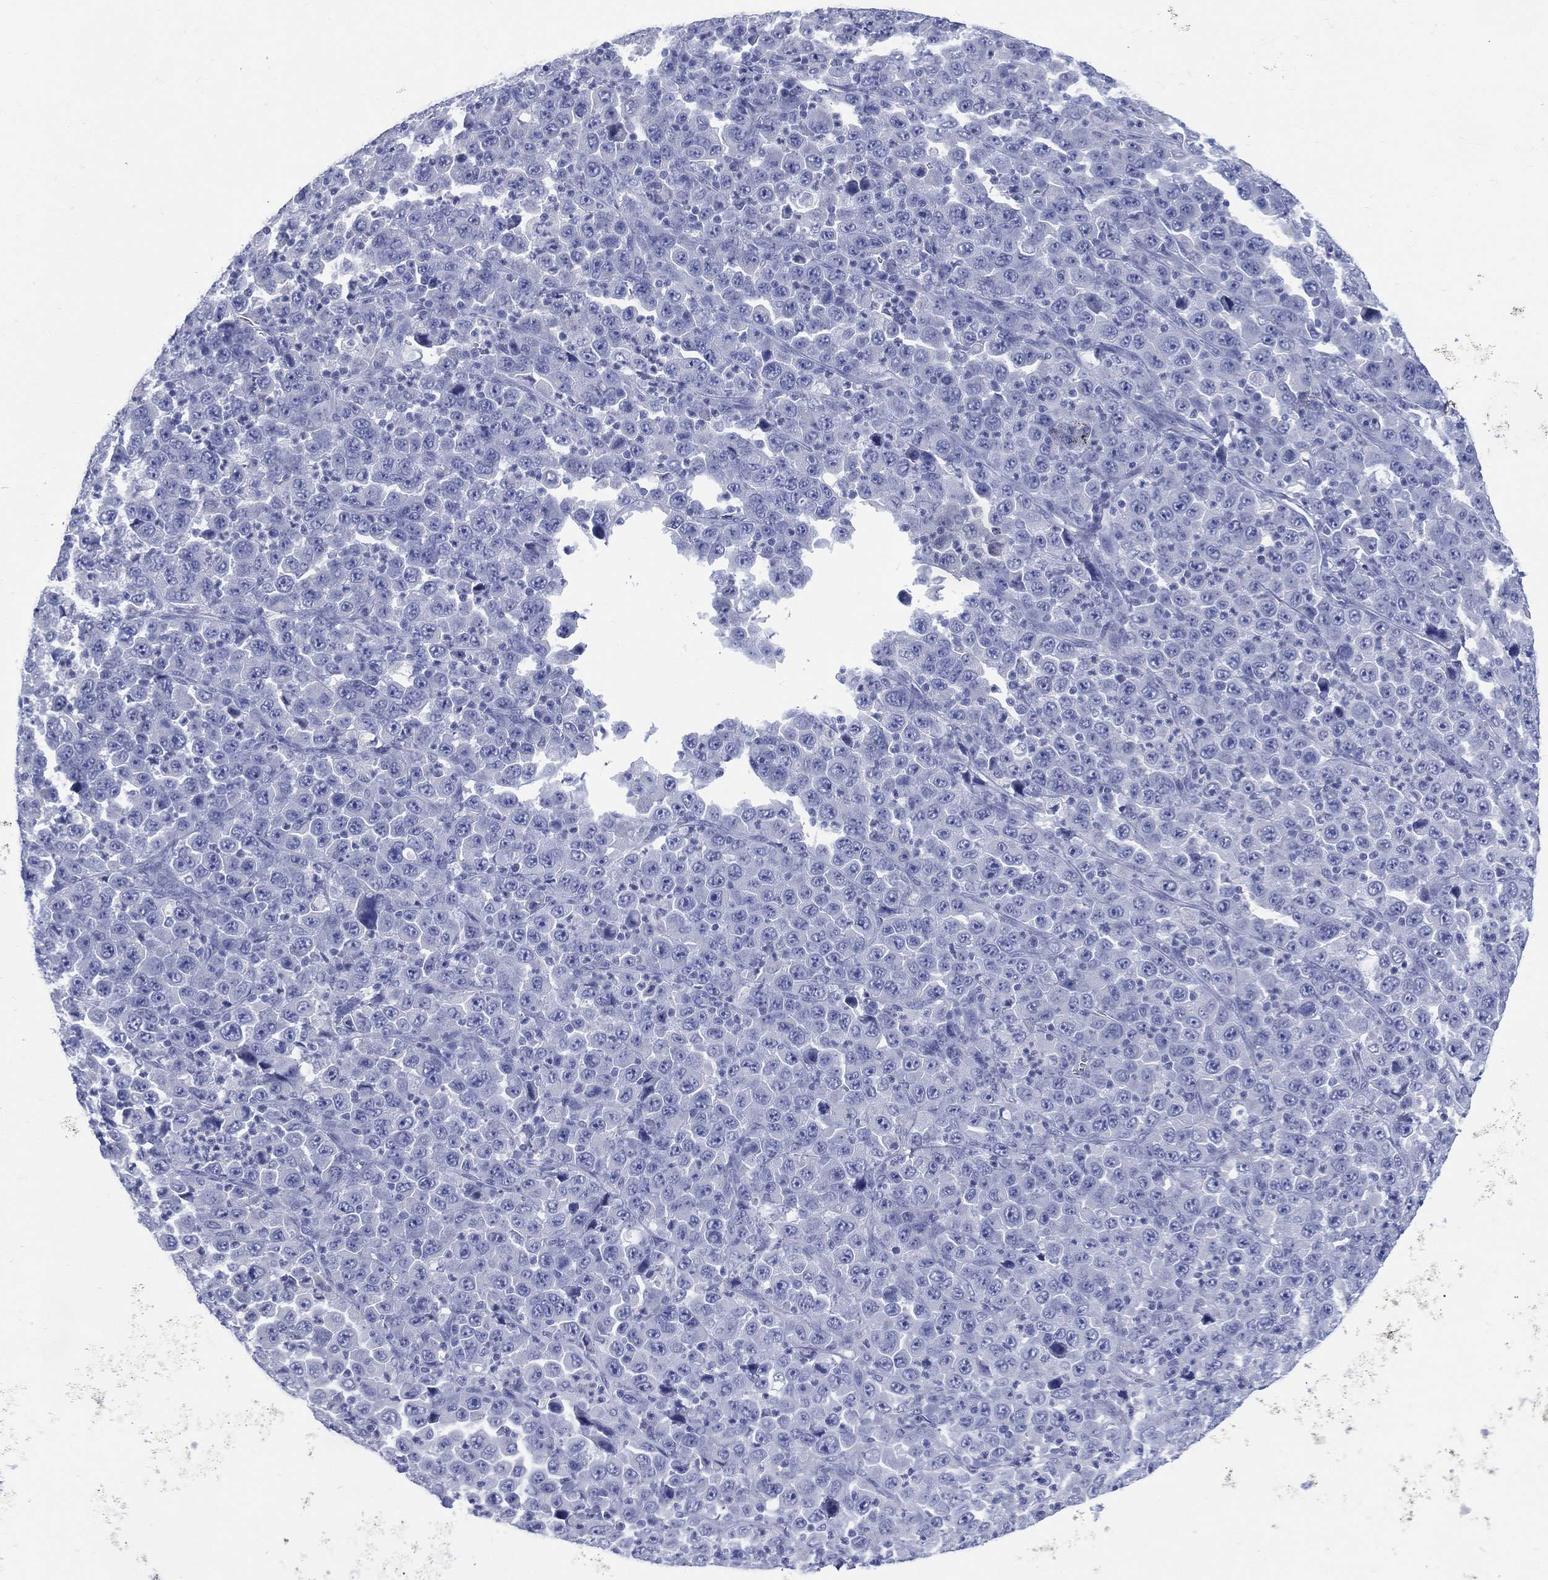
{"staining": {"intensity": "negative", "quantity": "none", "location": "none"}, "tissue": "stomach cancer", "cell_type": "Tumor cells", "image_type": "cancer", "snomed": [{"axis": "morphology", "description": "Normal tissue, NOS"}, {"axis": "morphology", "description": "Adenocarcinoma, NOS"}, {"axis": "topography", "description": "Stomach, upper"}, {"axis": "topography", "description": "Stomach"}], "caption": "Tumor cells show no significant staining in stomach cancer.", "gene": "LRRD1", "patient": {"sex": "male", "age": 59}}